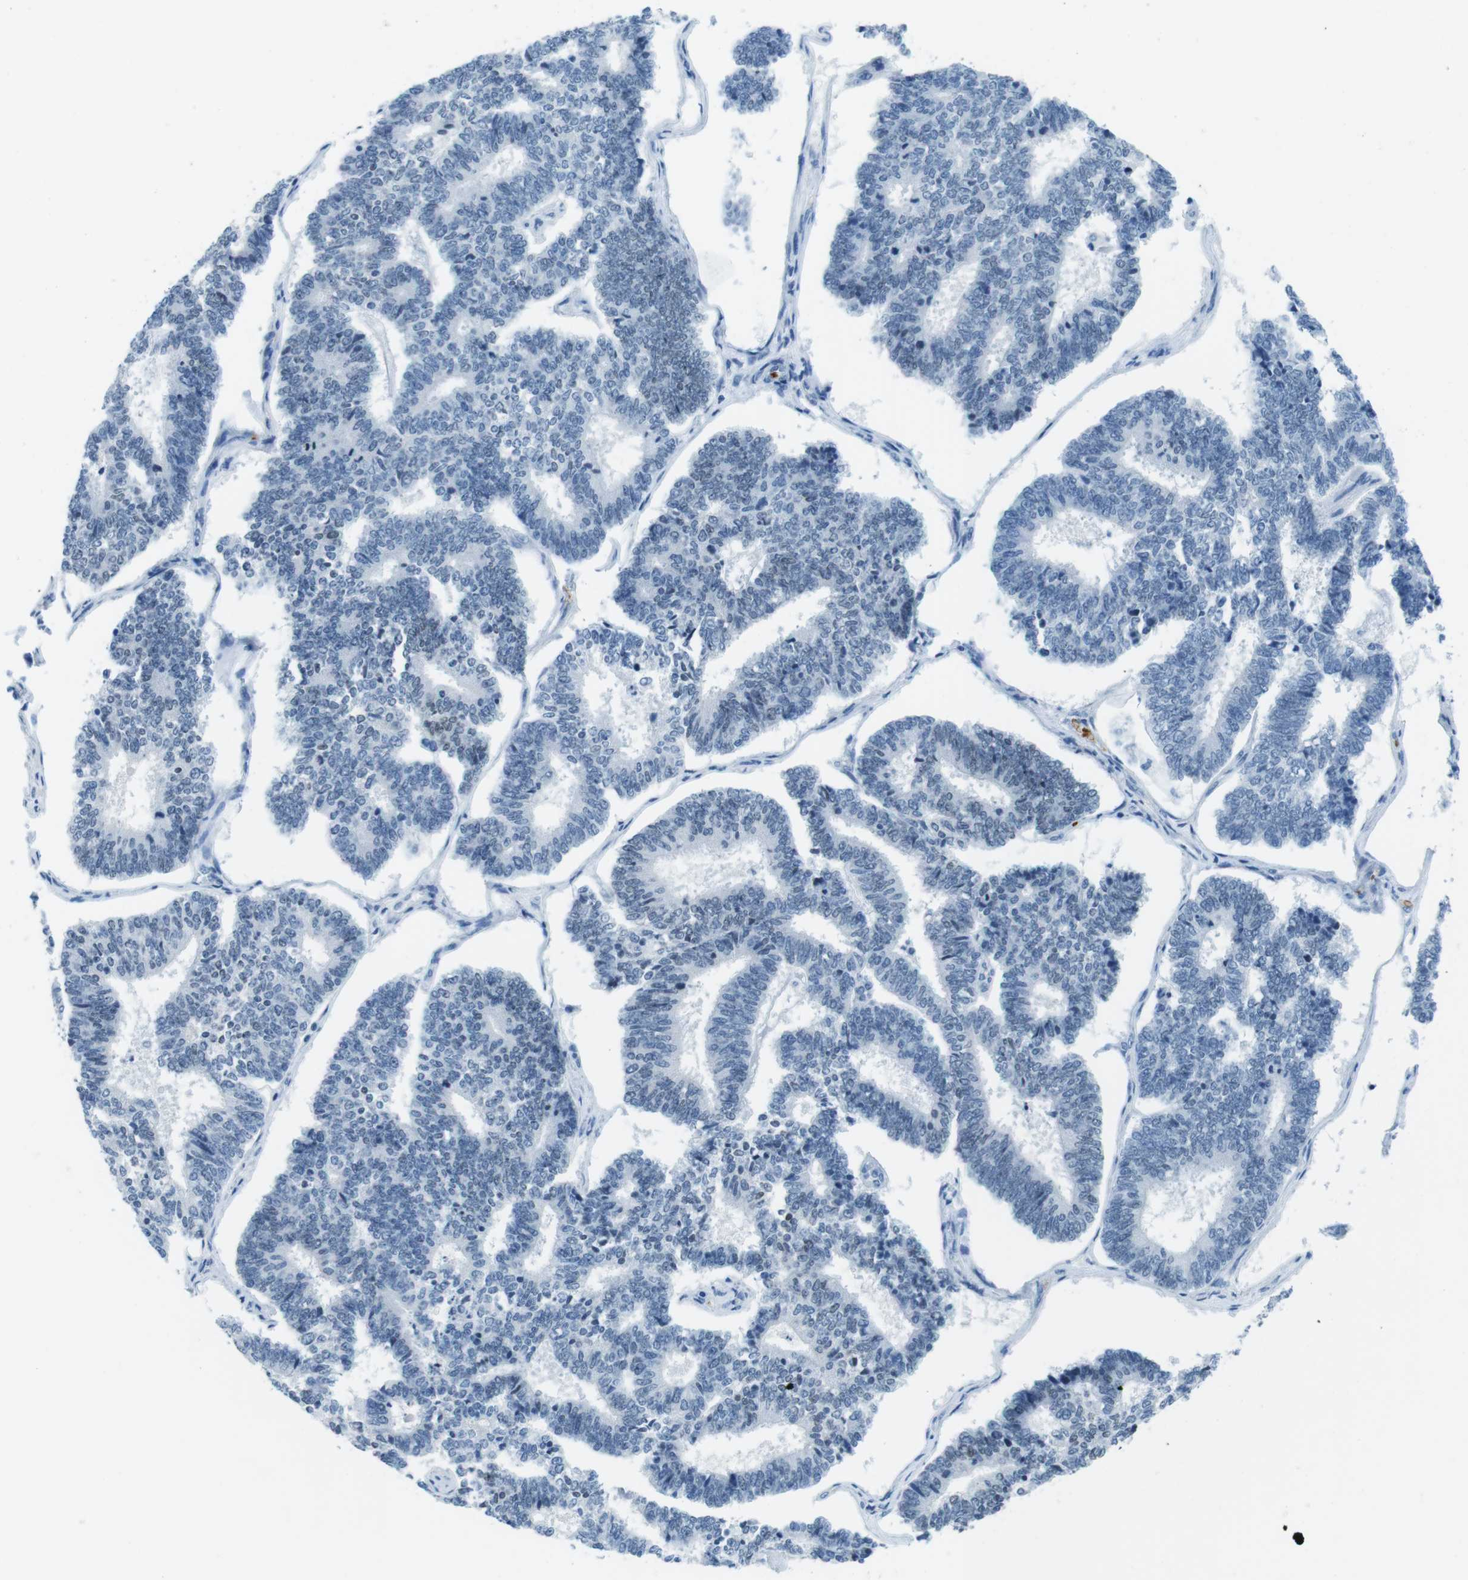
{"staining": {"intensity": "weak", "quantity": "<25%", "location": "nuclear"}, "tissue": "endometrial cancer", "cell_type": "Tumor cells", "image_type": "cancer", "snomed": [{"axis": "morphology", "description": "Adenocarcinoma, NOS"}, {"axis": "topography", "description": "Endometrium"}], "caption": "An IHC histopathology image of endometrial adenocarcinoma is shown. There is no staining in tumor cells of endometrial adenocarcinoma.", "gene": "TFAP2C", "patient": {"sex": "female", "age": 70}}